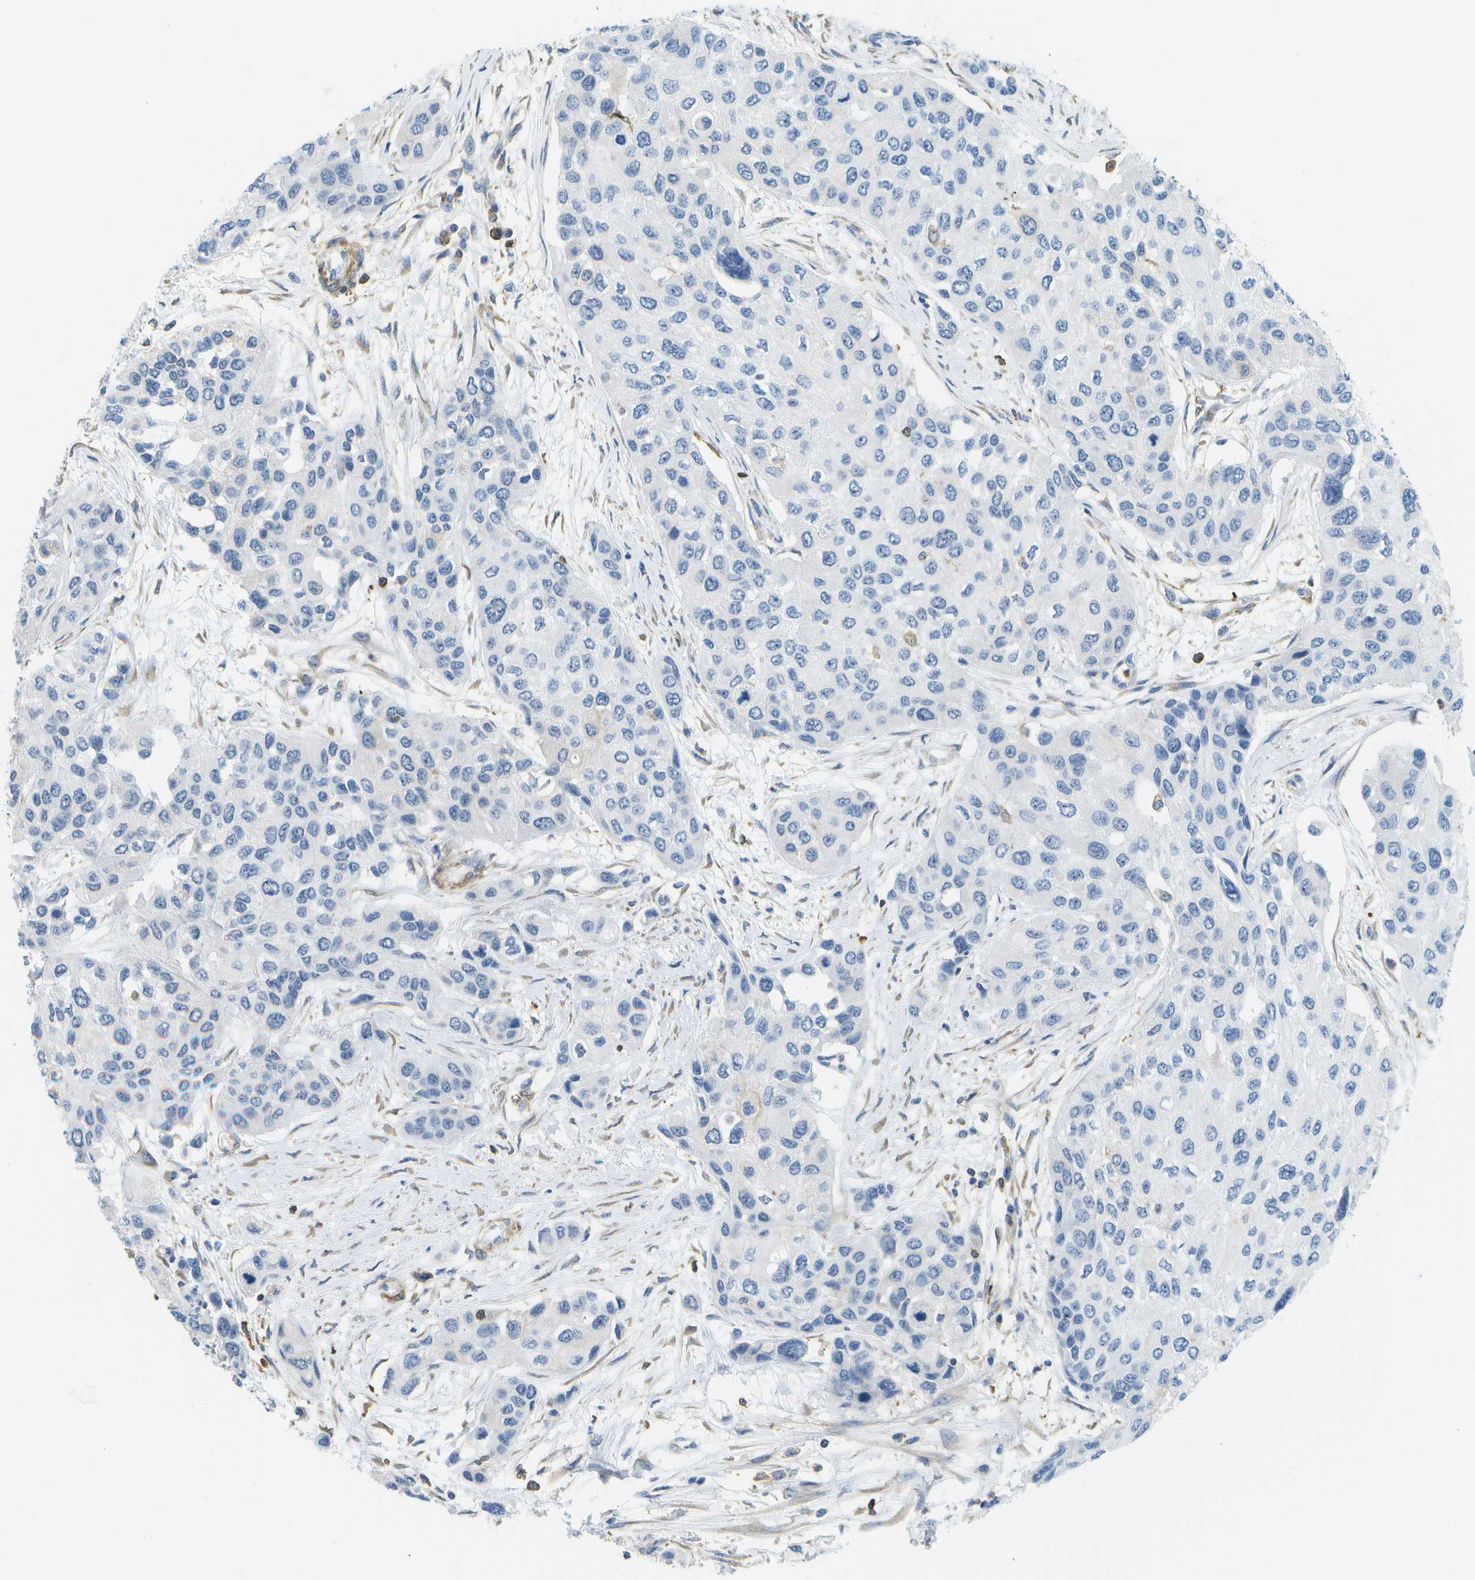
{"staining": {"intensity": "negative", "quantity": "none", "location": "none"}, "tissue": "urothelial cancer", "cell_type": "Tumor cells", "image_type": "cancer", "snomed": [{"axis": "morphology", "description": "Urothelial carcinoma, High grade"}, {"axis": "topography", "description": "Urinary bladder"}], "caption": "Immunohistochemistry histopathology image of neoplastic tissue: human urothelial cancer stained with DAB (3,3'-diaminobenzidine) exhibits no significant protein expression in tumor cells.", "gene": "RCSD1", "patient": {"sex": "female", "age": 56}}